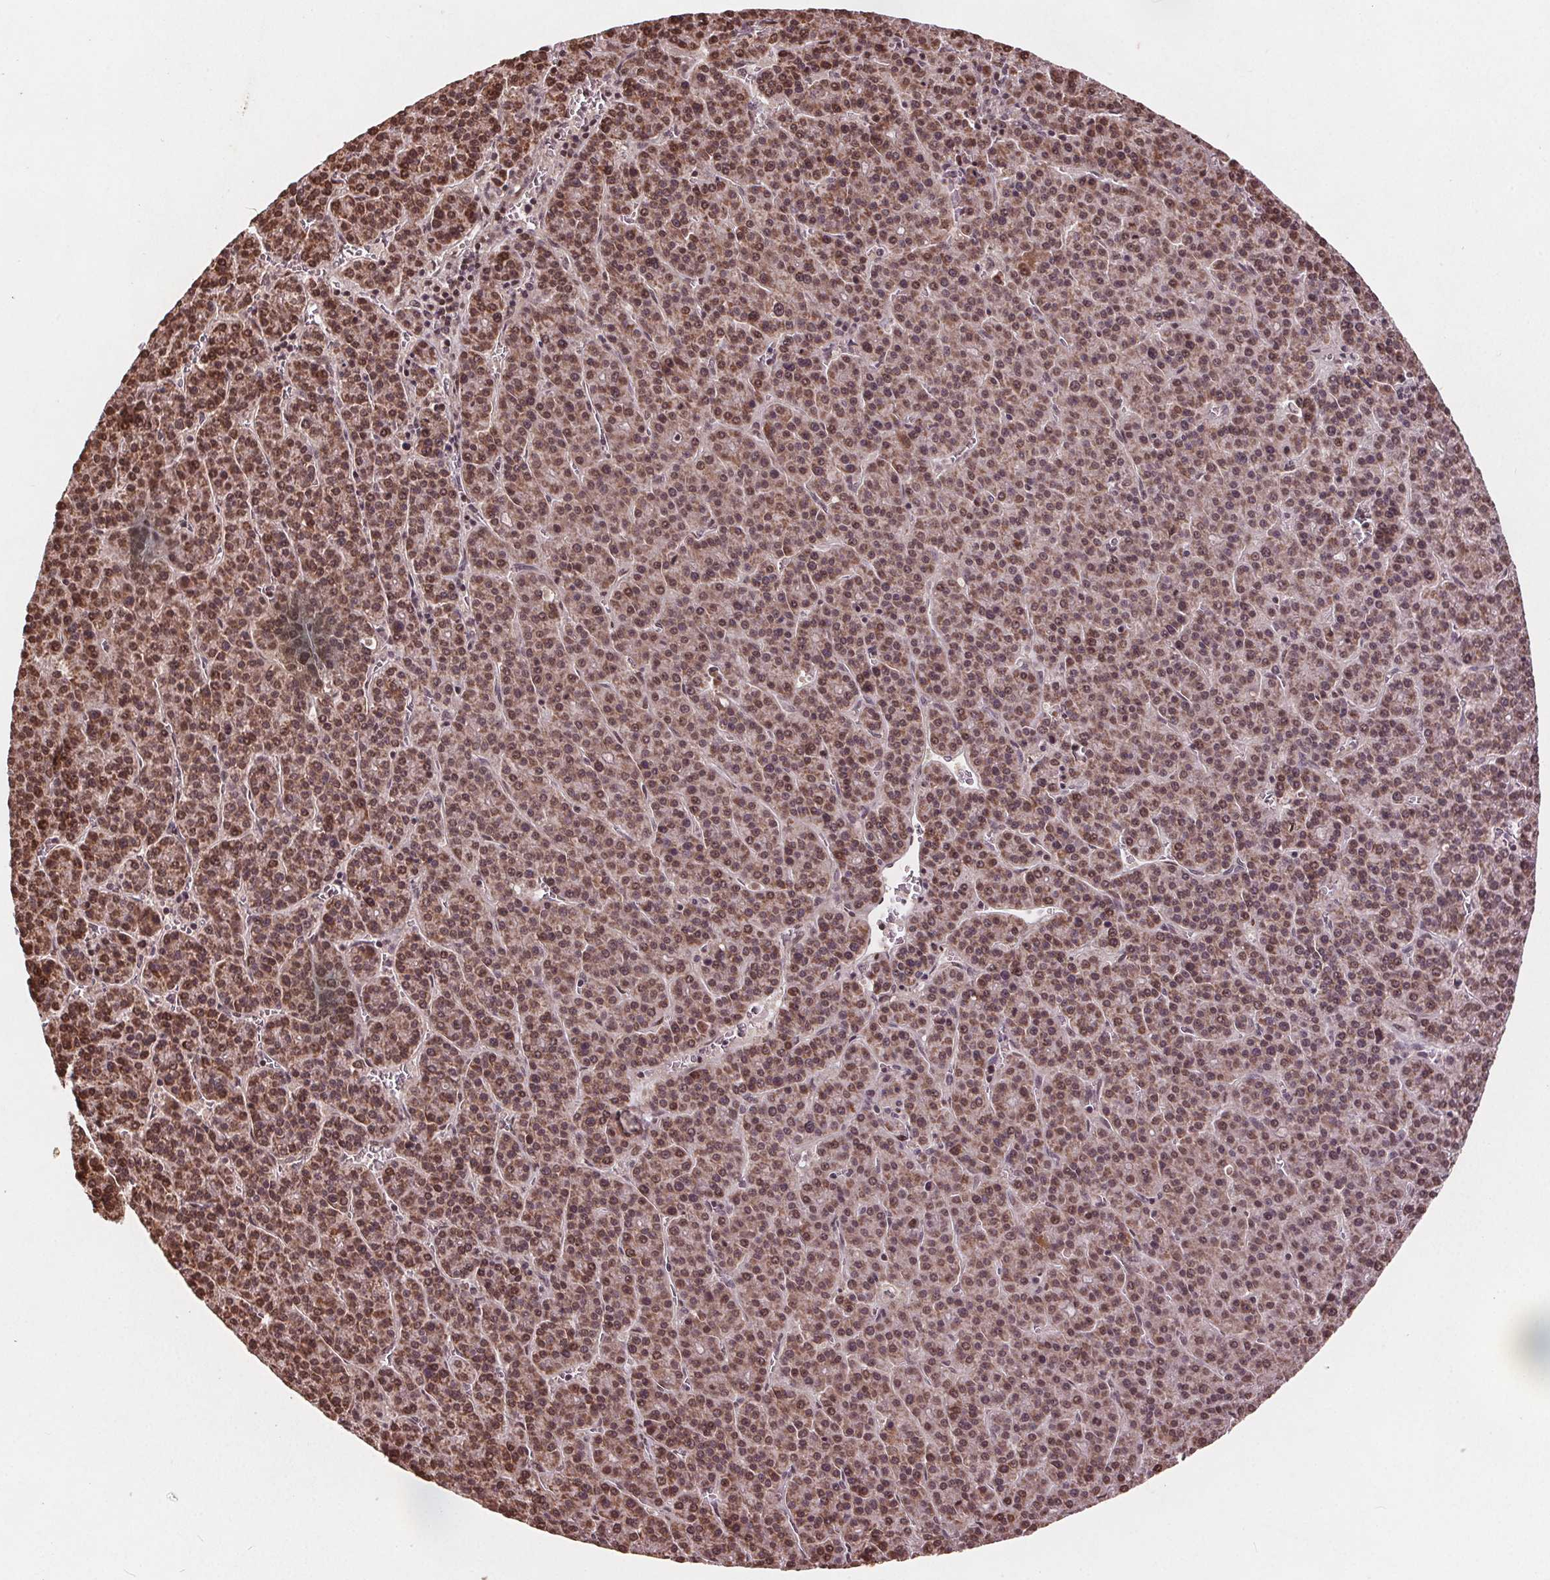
{"staining": {"intensity": "moderate", "quantity": ">75%", "location": "nuclear"}, "tissue": "liver cancer", "cell_type": "Tumor cells", "image_type": "cancer", "snomed": [{"axis": "morphology", "description": "Carcinoma, Hepatocellular, NOS"}, {"axis": "topography", "description": "Liver"}], "caption": "There is medium levels of moderate nuclear positivity in tumor cells of liver cancer, as demonstrated by immunohistochemical staining (brown color).", "gene": "HIF1AN", "patient": {"sex": "female", "age": 58}}